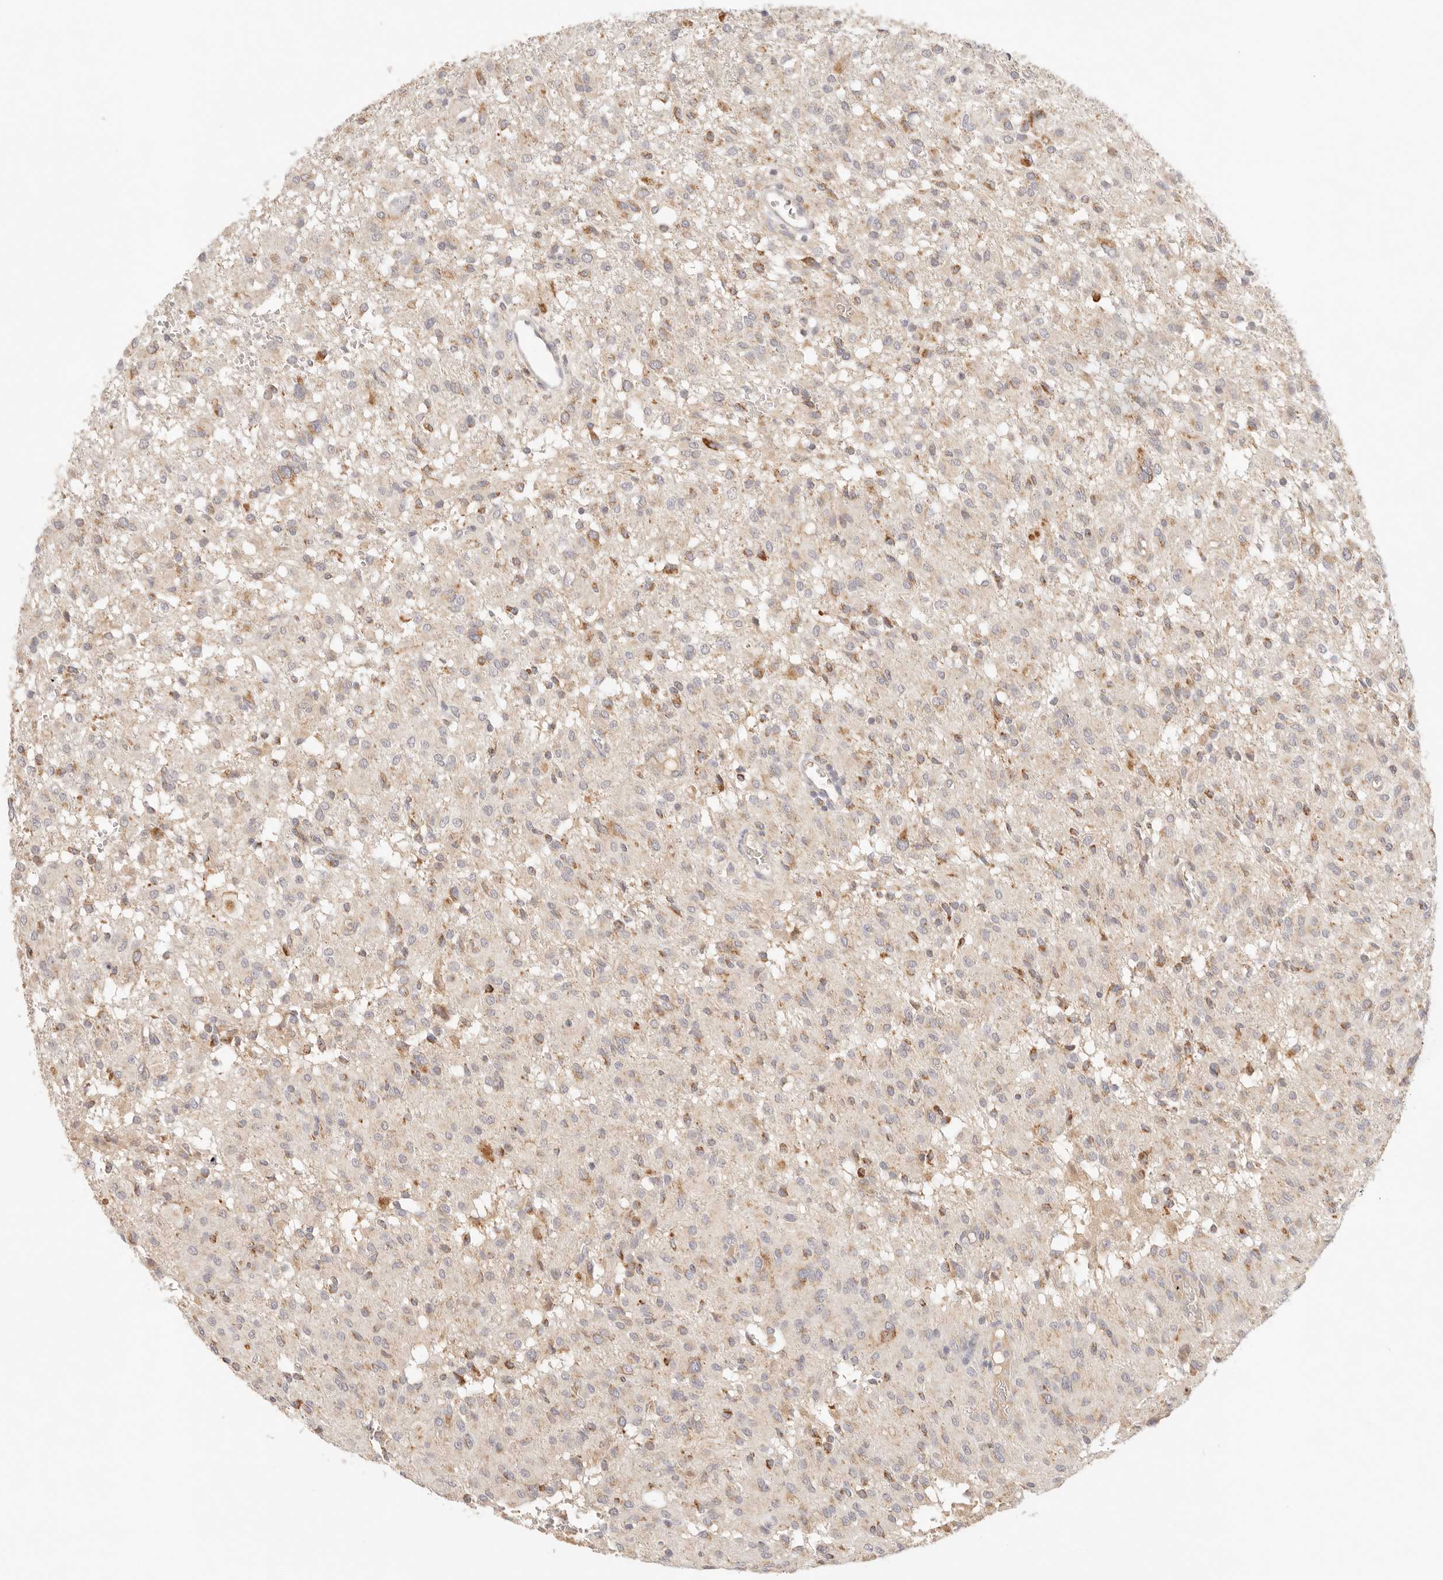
{"staining": {"intensity": "moderate", "quantity": "<25%", "location": "cytoplasmic/membranous"}, "tissue": "glioma", "cell_type": "Tumor cells", "image_type": "cancer", "snomed": [{"axis": "morphology", "description": "Glioma, malignant, High grade"}, {"axis": "topography", "description": "Brain"}], "caption": "Immunohistochemical staining of human glioma shows moderate cytoplasmic/membranous protein expression in about <25% of tumor cells.", "gene": "COA6", "patient": {"sex": "female", "age": 59}}